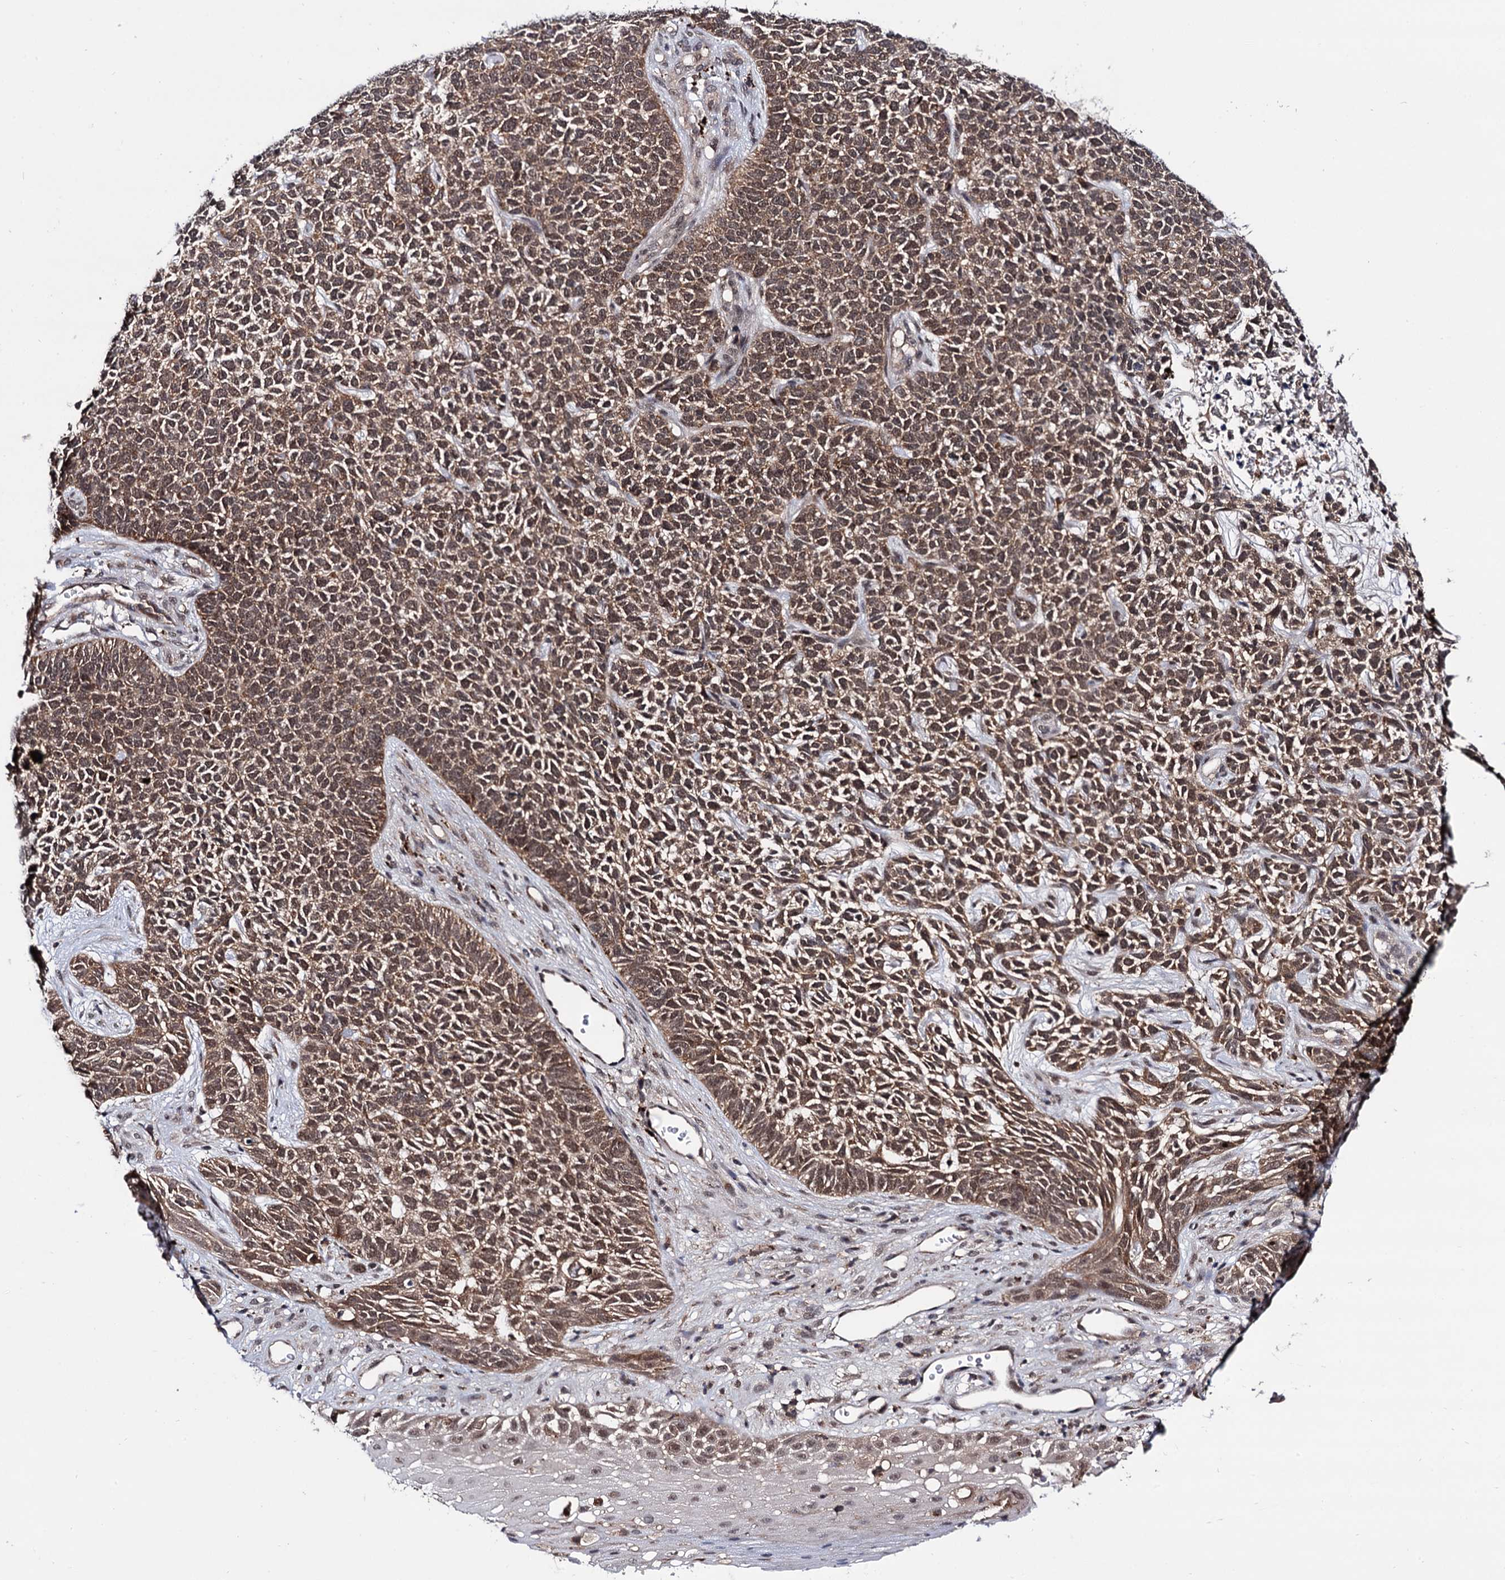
{"staining": {"intensity": "moderate", "quantity": ">75%", "location": "cytoplasmic/membranous,nuclear"}, "tissue": "skin cancer", "cell_type": "Tumor cells", "image_type": "cancer", "snomed": [{"axis": "morphology", "description": "Basal cell carcinoma"}, {"axis": "topography", "description": "Skin"}], "caption": "Skin cancer (basal cell carcinoma) stained with a brown dye exhibits moderate cytoplasmic/membranous and nuclear positive expression in about >75% of tumor cells.", "gene": "MICAL2", "patient": {"sex": "female", "age": 84}}